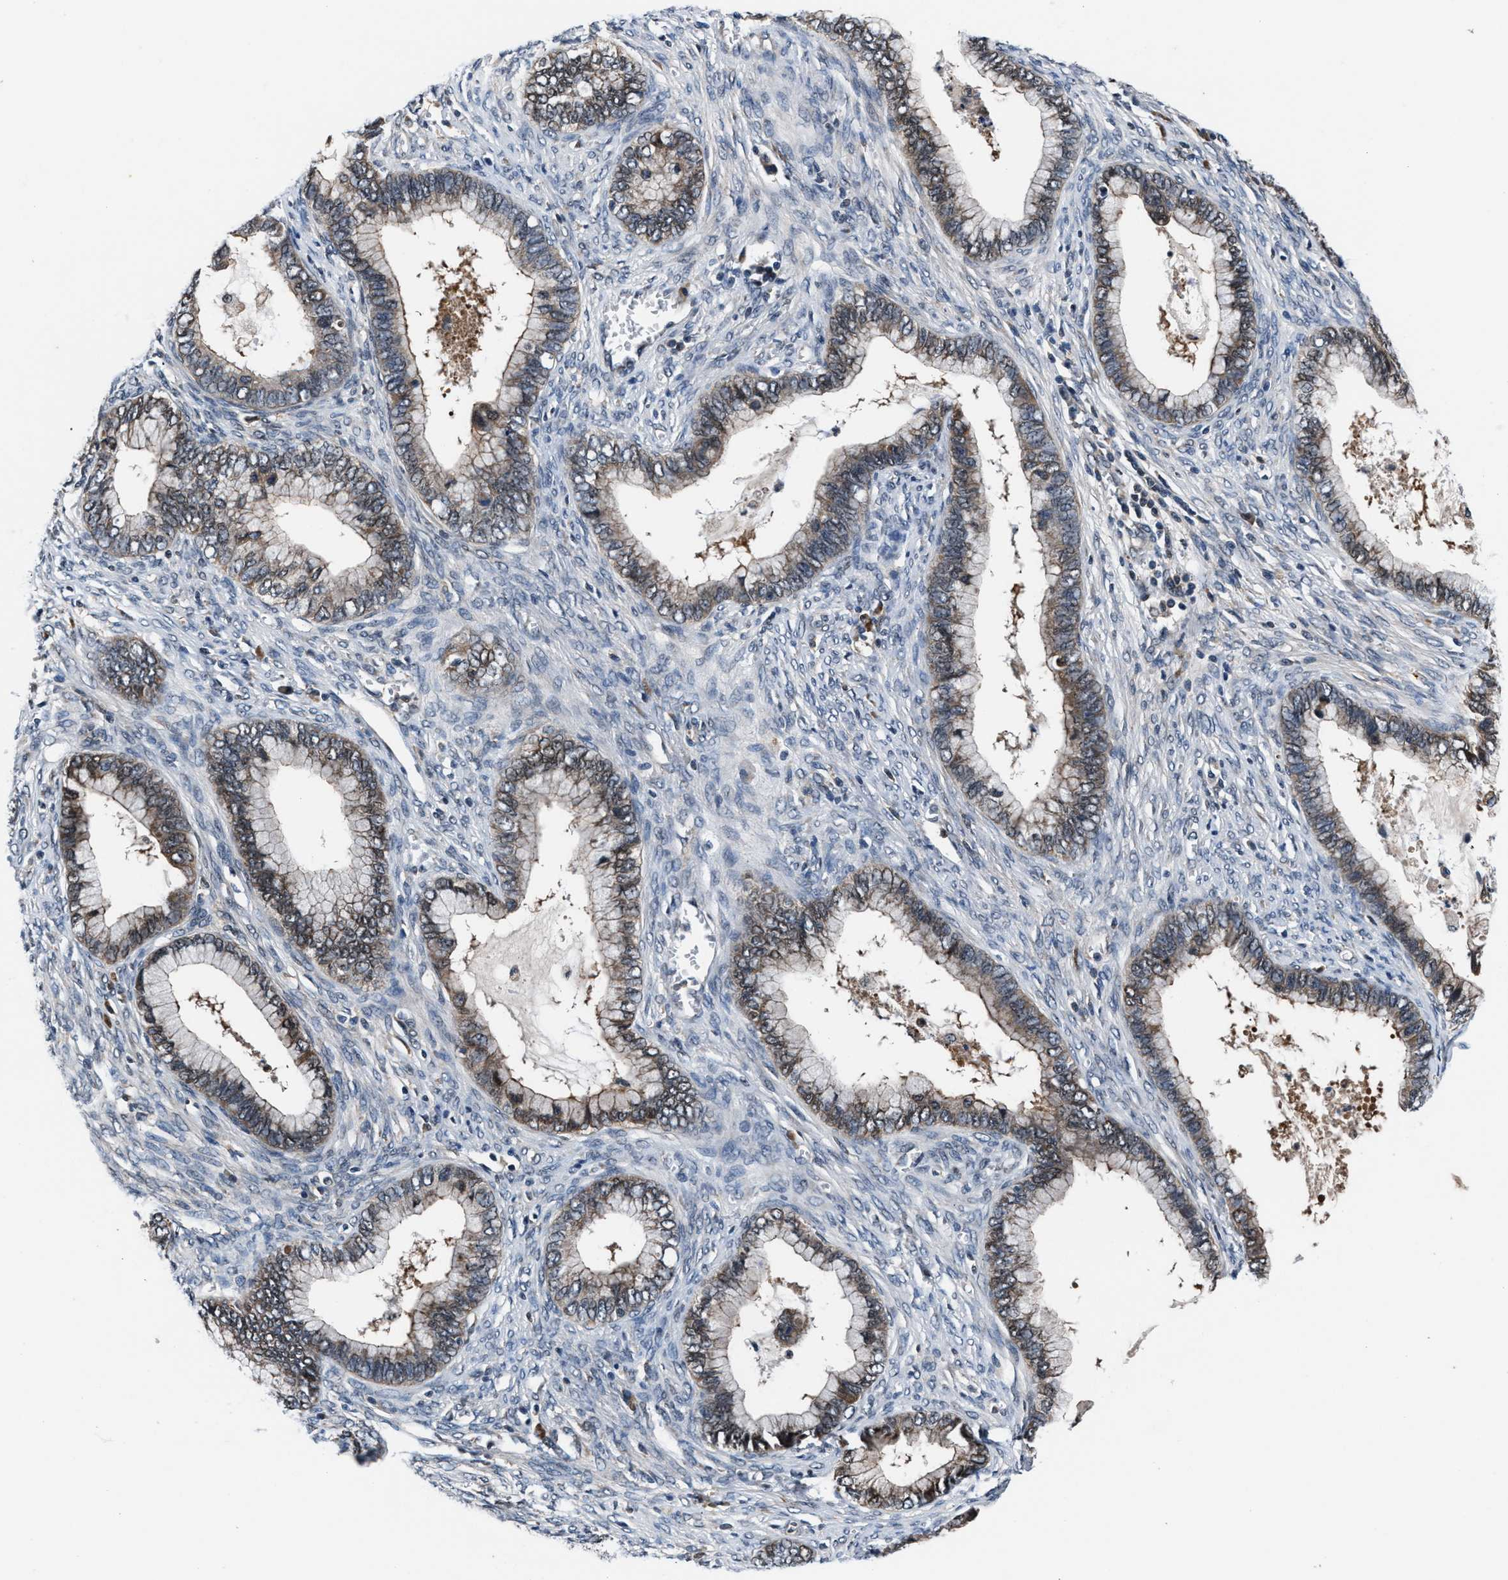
{"staining": {"intensity": "moderate", "quantity": ">75%", "location": "cytoplasmic/membranous"}, "tissue": "cervical cancer", "cell_type": "Tumor cells", "image_type": "cancer", "snomed": [{"axis": "morphology", "description": "Adenocarcinoma, NOS"}, {"axis": "topography", "description": "Cervix"}], "caption": "Tumor cells display medium levels of moderate cytoplasmic/membranous staining in about >75% of cells in human cervical cancer.", "gene": "PRPSAP2", "patient": {"sex": "female", "age": 44}}